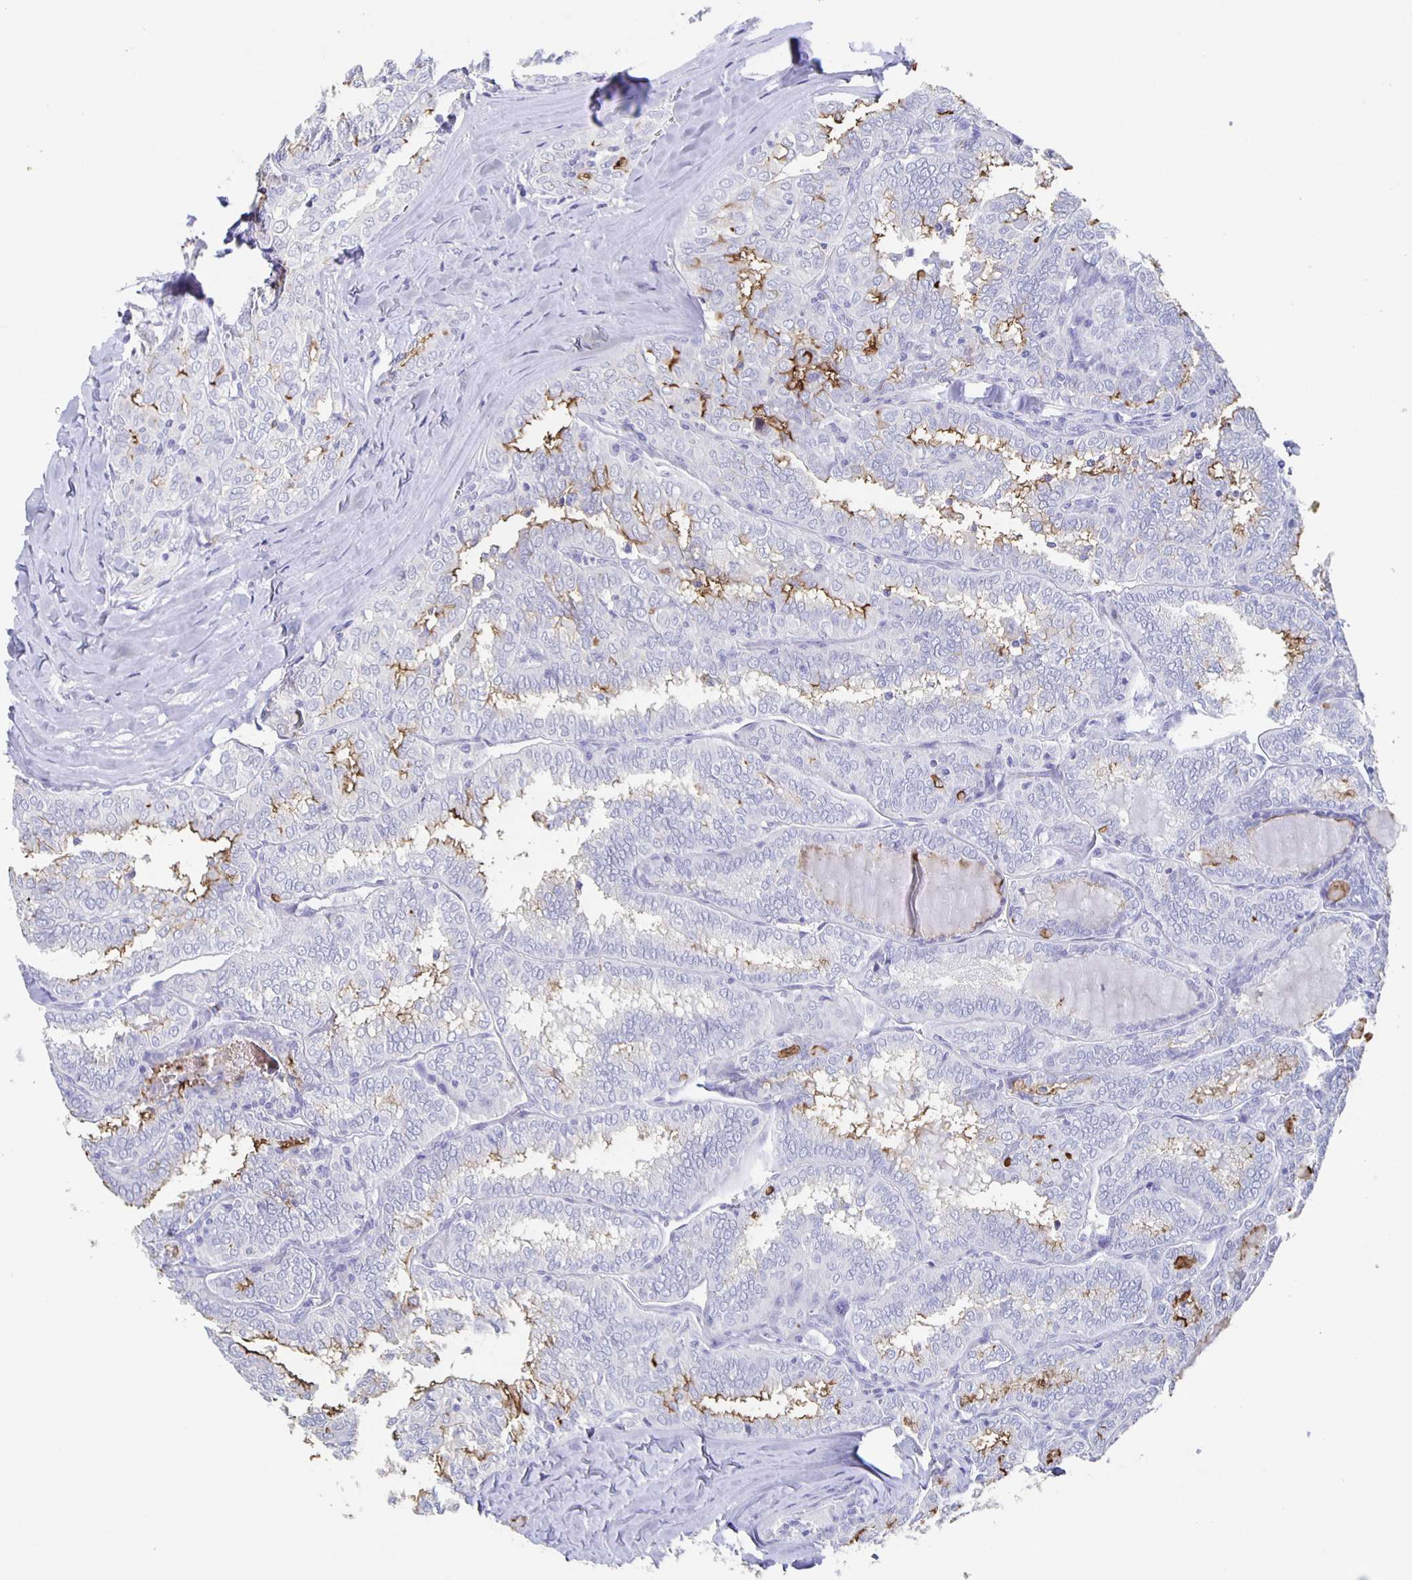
{"staining": {"intensity": "moderate", "quantity": "<25%", "location": "cytoplasmic/membranous"}, "tissue": "thyroid cancer", "cell_type": "Tumor cells", "image_type": "cancer", "snomed": [{"axis": "morphology", "description": "Papillary adenocarcinoma, NOS"}, {"axis": "topography", "description": "Thyroid gland"}], "caption": "Moderate cytoplasmic/membranous expression is present in approximately <25% of tumor cells in thyroid cancer (papillary adenocarcinoma). (DAB (3,3'-diaminobenzidine) IHC with brightfield microscopy, high magnification).", "gene": "SLC34A2", "patient": {"sex": "female", "age": 30}}